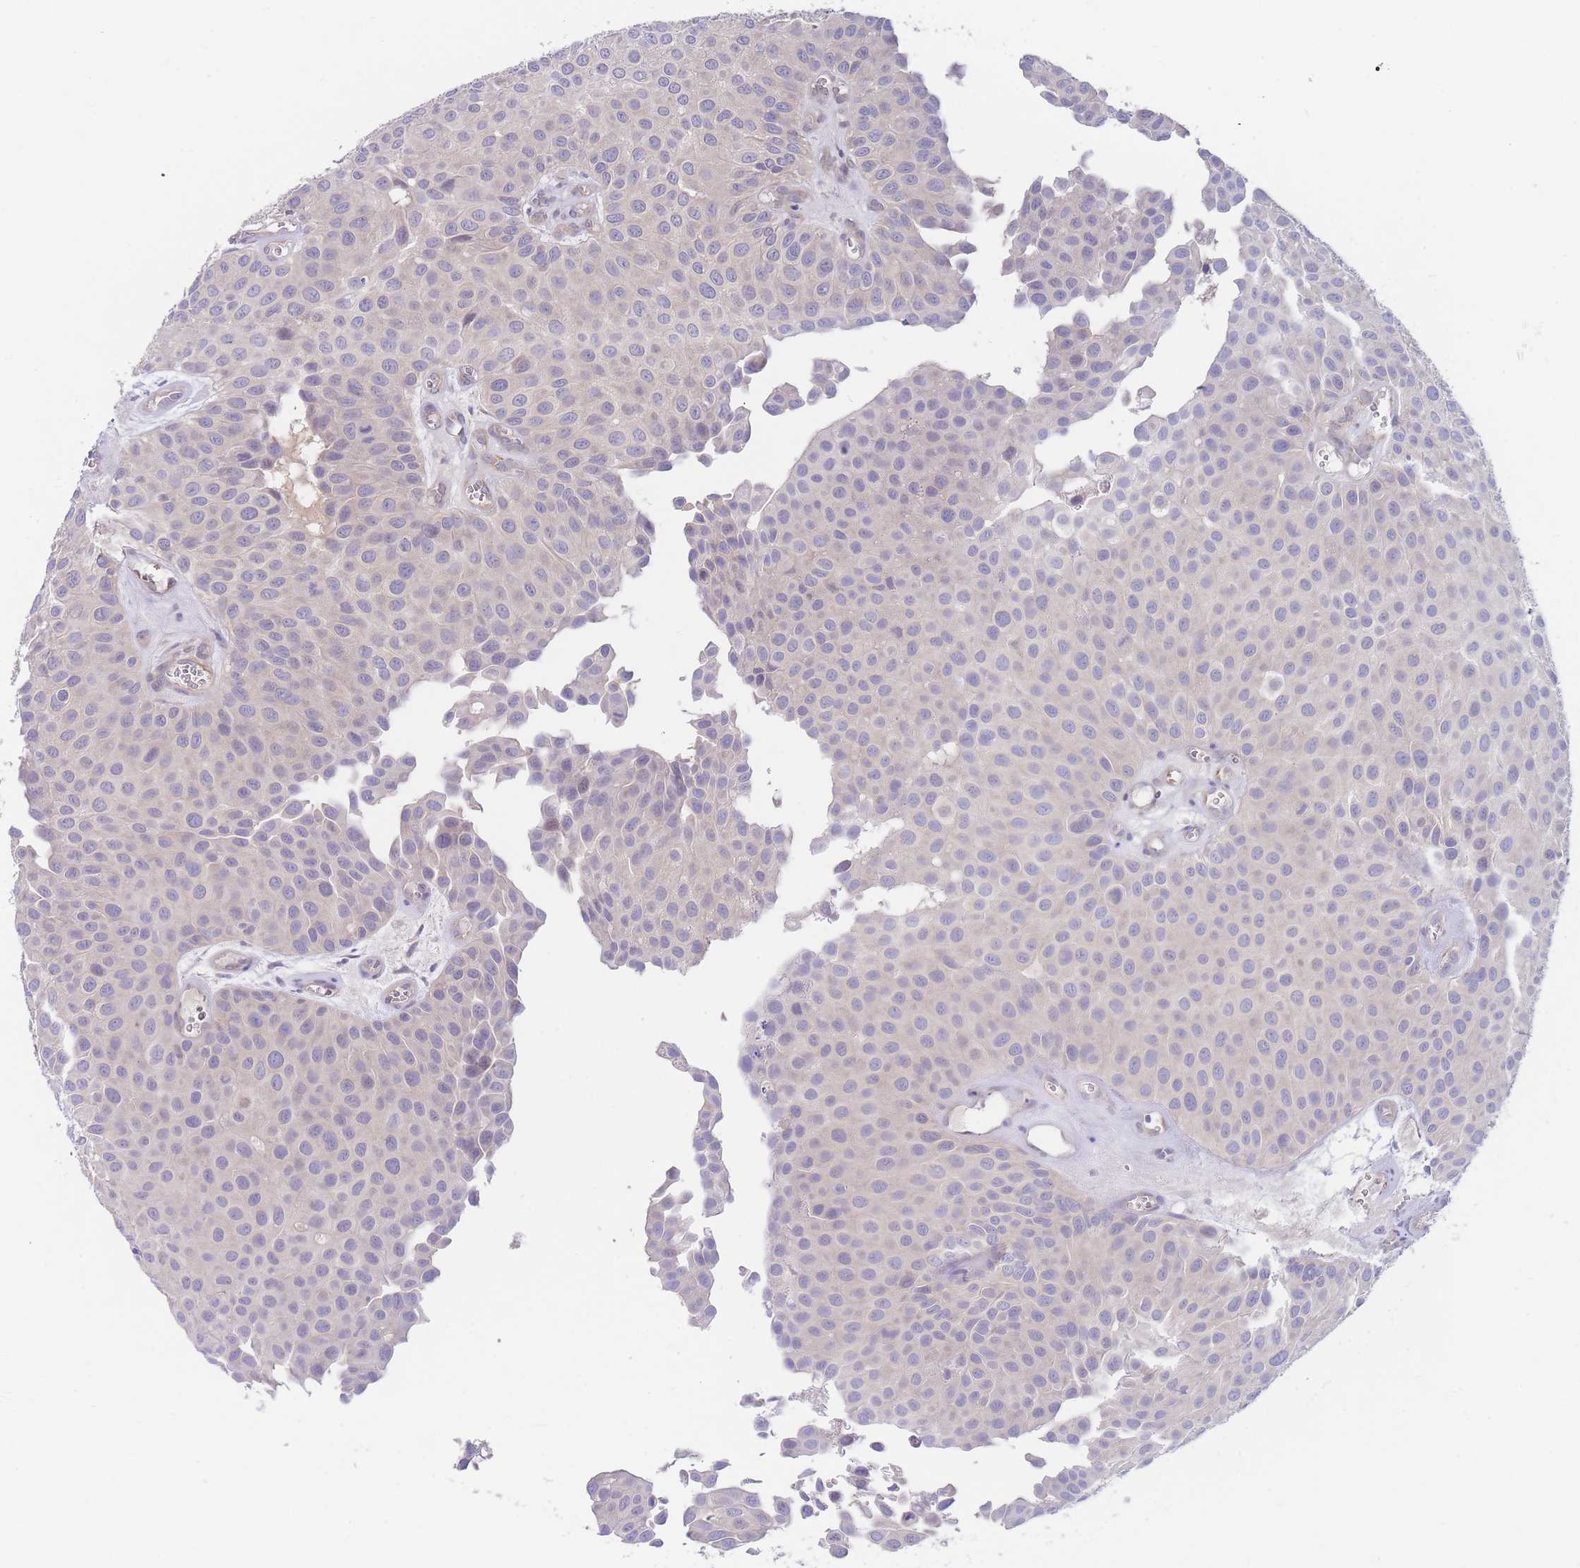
{"staining": {"intensity": "negative", "quantity": "none", "location": "none"}, "tissue": "urothelial cancer", "cell_type": "Tumor cells", "image_type": "cancer", "snomed": [{"axis": "morphology", "description": "Urothelial carcinoma, Low grade"}, {"axis": "topography", "description": "Urinary bladder"}], "caption": "Immunohistochemistry (IHC) micrograph of neoplastic tissue: urothelial cancer stained with DAB reveals no significant protein positivity in tumor cells.", "gene": "ZNF281", "patient": {"sex": "male", "age": 88}}